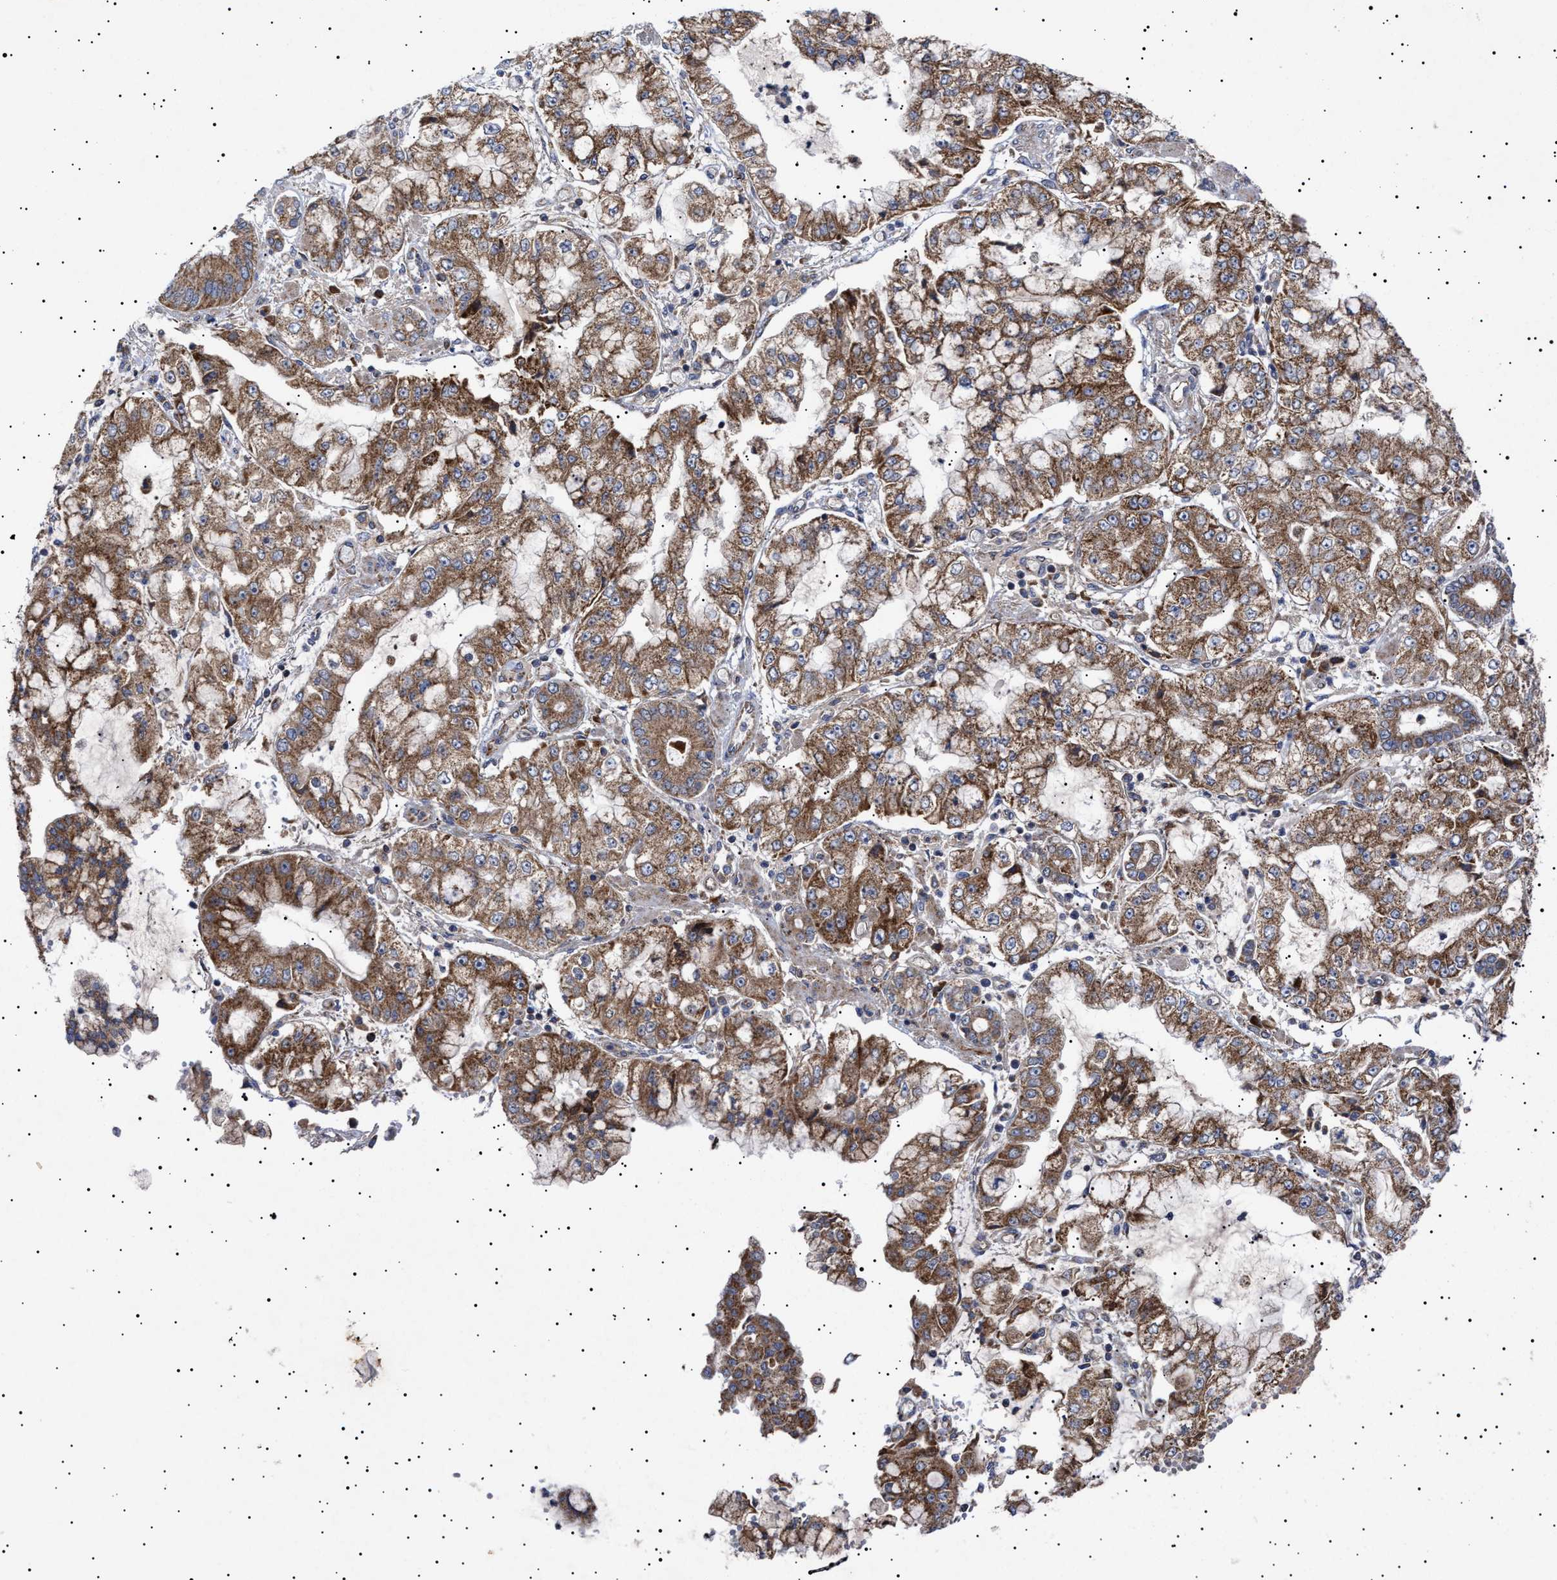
{"staining": {"intensity": "moderate", "quantity": ">75%", "location": "cytoplasmic/membranous"}, "tissue": "stomach cancer", "cell_type": "Tumor cells", "image_type": "cancer", "snomed": [{"axis": "morphology", "description": "Adenocarcinoma, NOS"}, {"axis": "topography", "description": "Stomach"}], "caption": "Approximately >75% of tumor cells in human stomach cancer exhibit moderate cytoplasmic/membranous protein staining as visualized by brown immunohistochemical staining.", "gene": "MRPL10", "patient": {"sex": "male", "age": 76}}